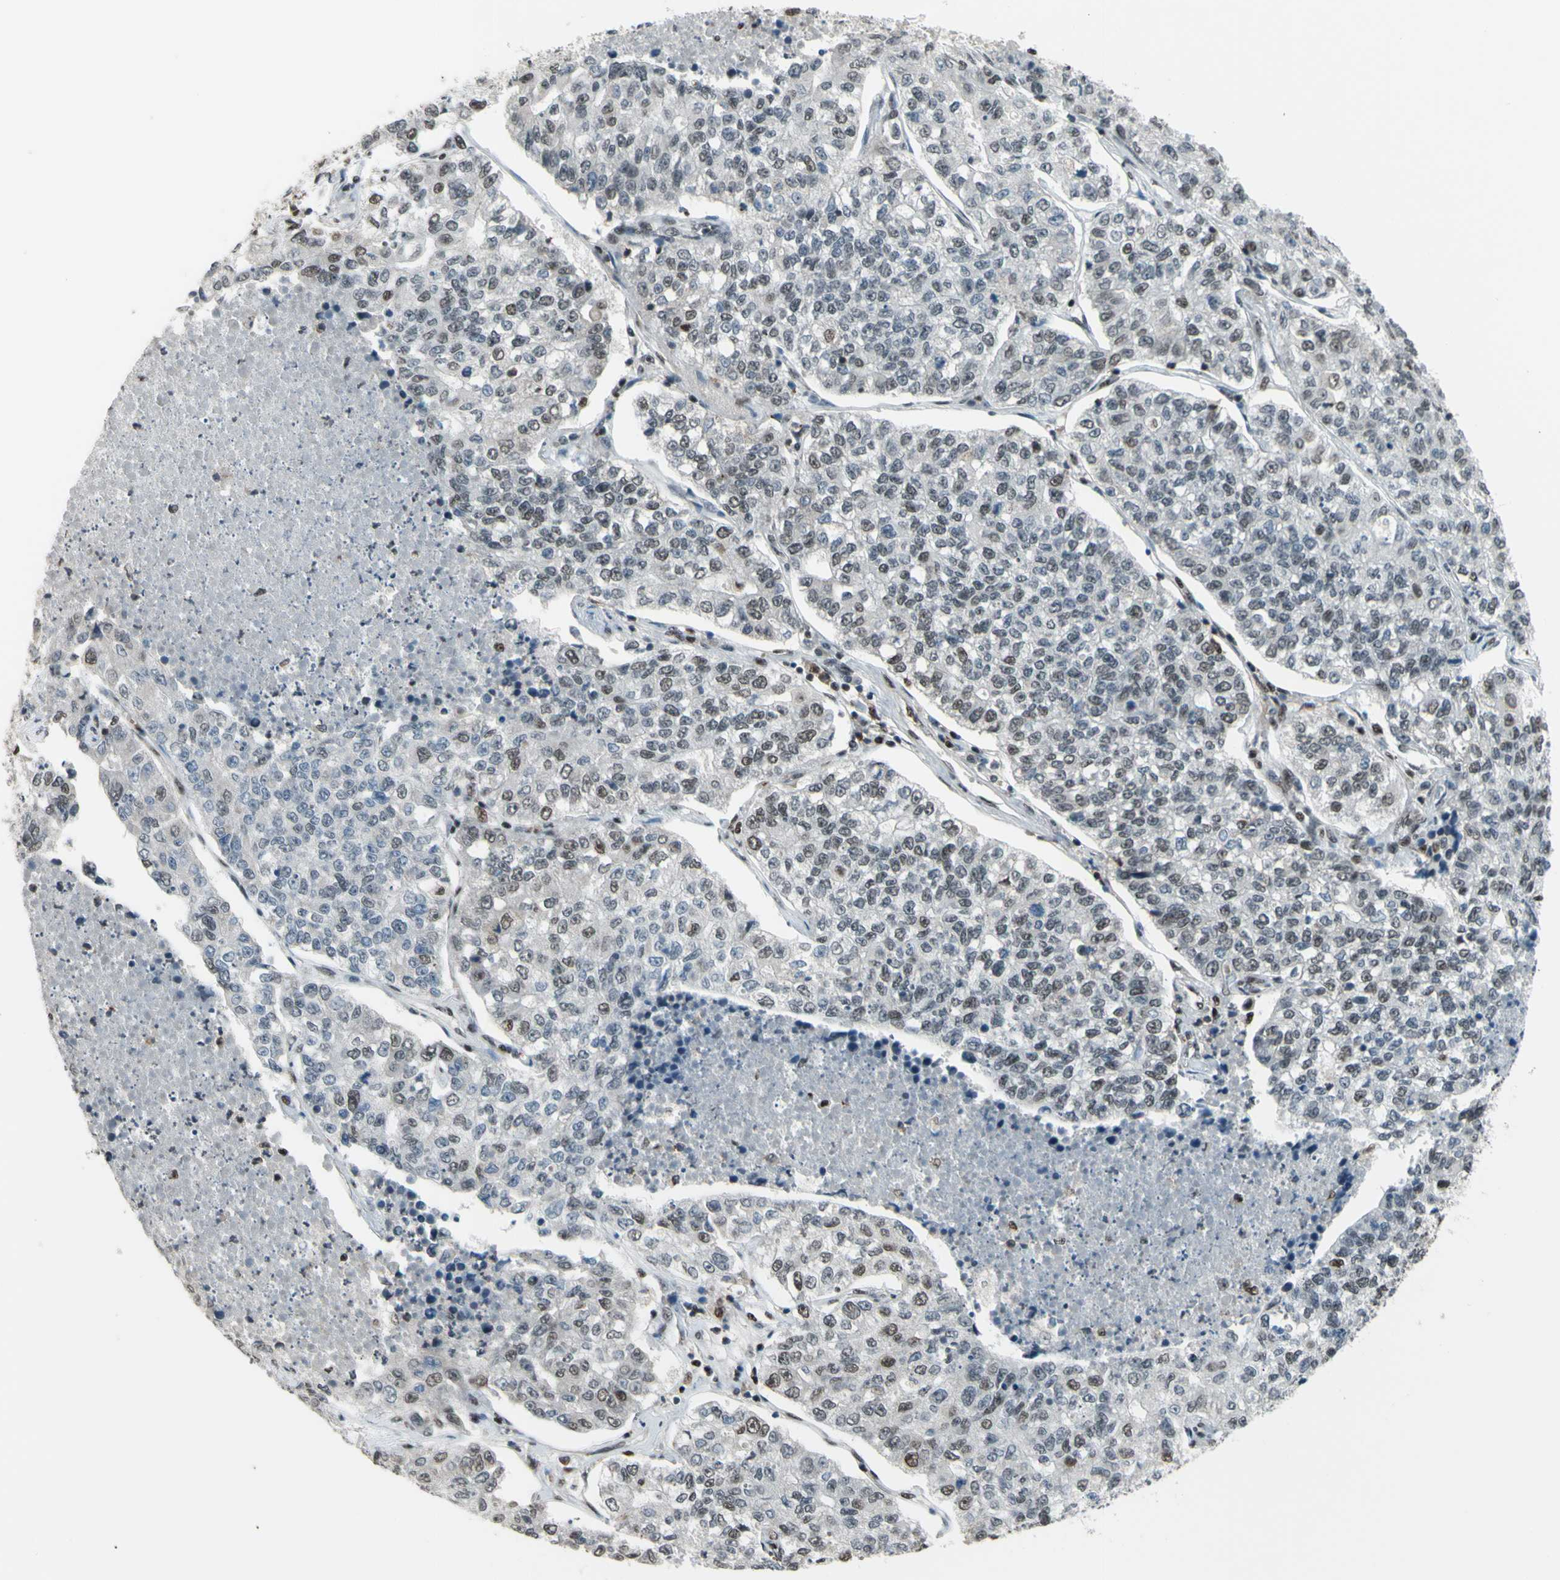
{"staining": {"intensity": "negative", "quantity": "none", "location": "none"}, "tissue": "lung cancer", "cell_type": "Tumor cells", "image_type": "cancer", "snomed": [{"axis": "morphology", "description": "Adenocarcinoma, NOS"}, {"axis": "topography", "description": "Lung"}], "caption": "The image exhibits no staining of tumor cells in lung cancer. The staining was performed using DAB to visualize the protein expression in brown, while the nuclei were stained in blue with hematoxylin (Magnification: 20x).", "gene": "FKBP5", "patient": {"sex": "male", "age": 49}}